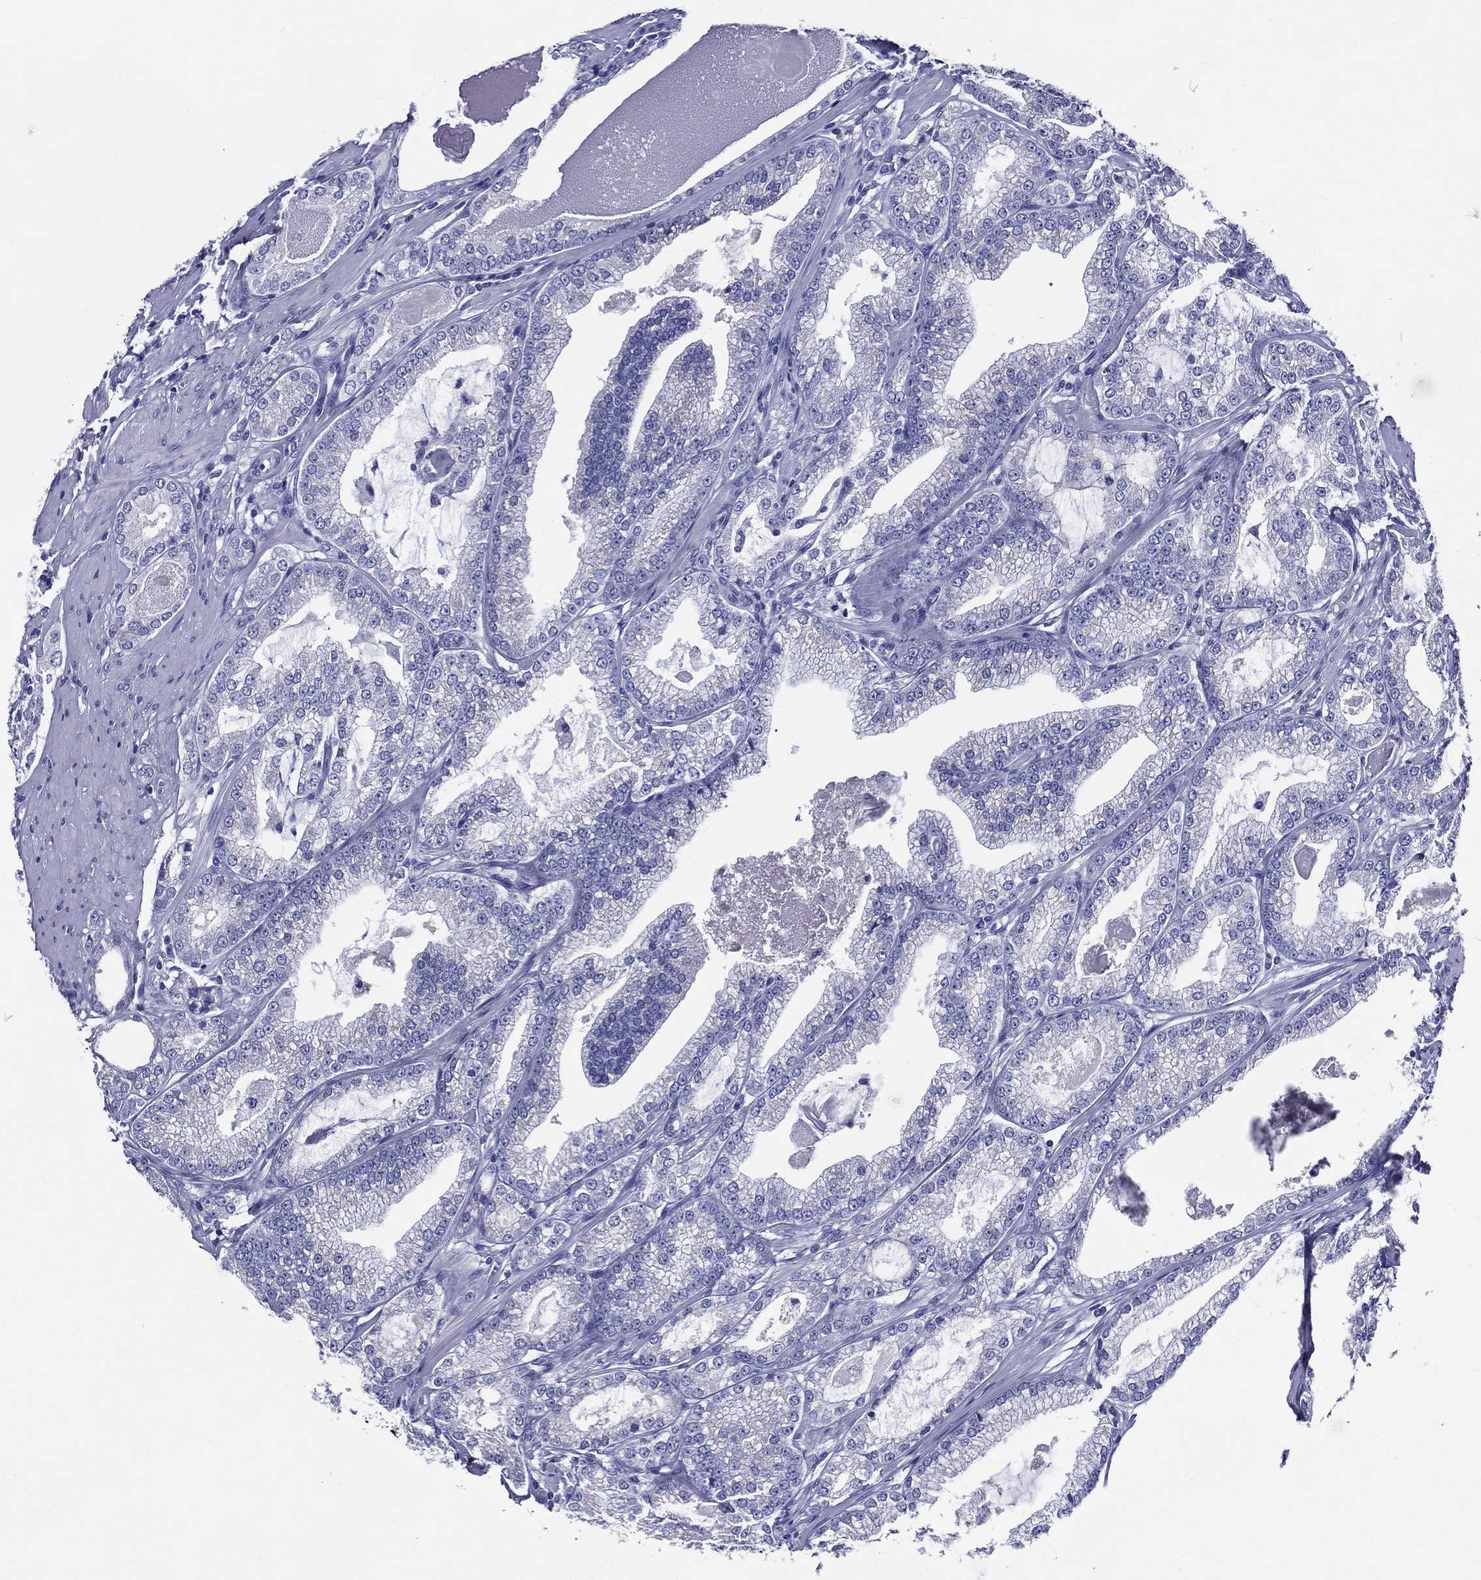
{"staining": {"intensity": "negative", "quantity": "none", "location": "none"}, "tissue": "prostate cancer", "cell_type": "Tumor cells", "image_type": "cancer", "snomed": [{"axis": "morphology", "description": "Adenocarcinoma, High grade"}, {"axis": "topography", "description": "Prostate and seminal vesicle, NOS"}], "caption": "IHC micrograph of neoplastic tissue: human adenocarcinoma (high-grade) (prostate) stained with DAB (3,3'-diaminobenzidine) exhibits no significant protein positivity in tumor cells. (DAB immunohistochemistry (IHC), high magnification).", "gene": "ACE2", "patient": {"sex": "male", "age": 62}}